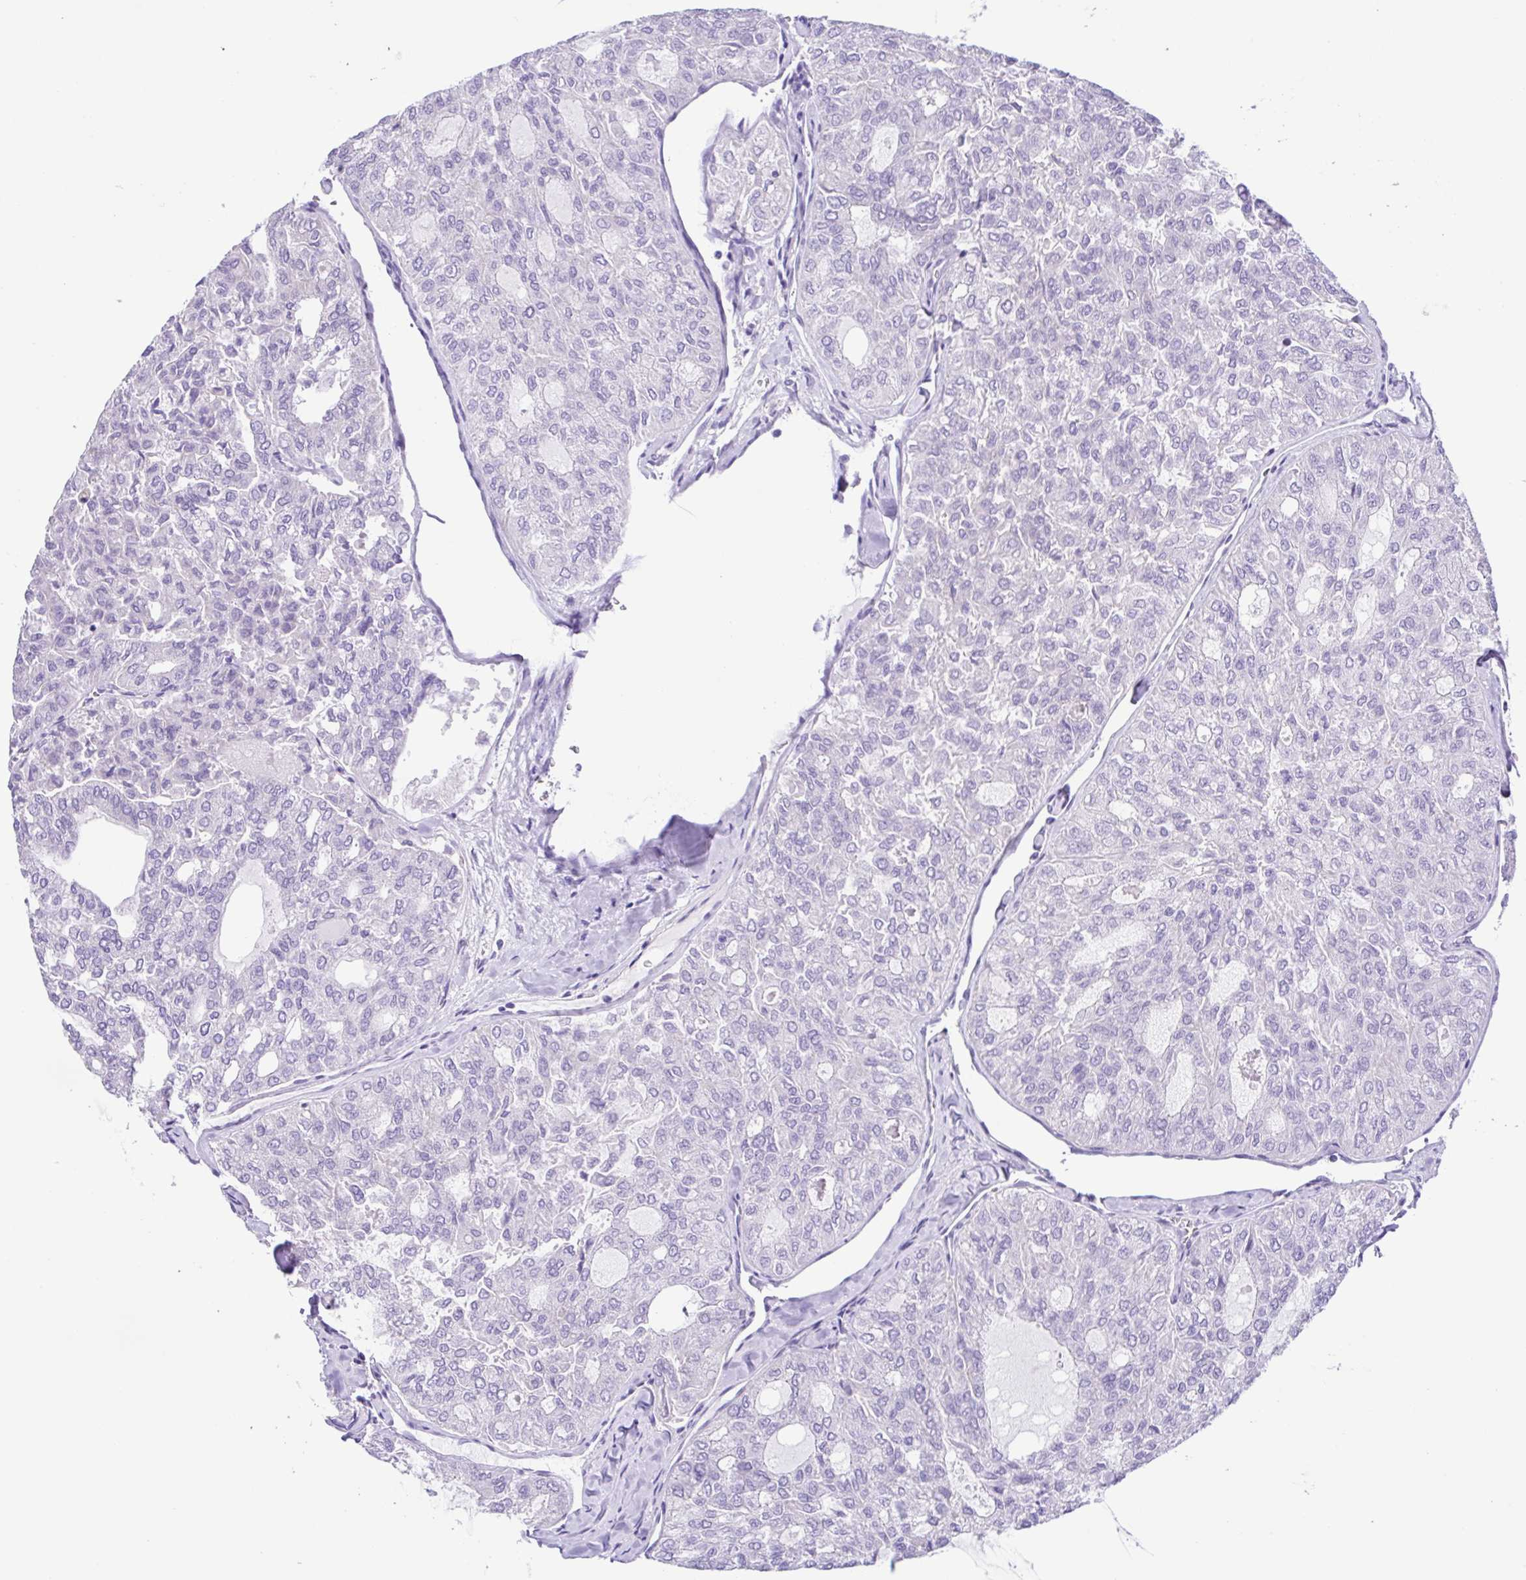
{"staining": {"intensity": "negative", "quantity": "none", "location": "none"}, "tissue": "thyroid cancer", "cell_type": "Tumor cells", "image_type": "cancer", "snomed": [{"axis": "morphology", "description": "Follicular adenoma carcinoma, NOS"}, {"axis": "topography", "description": "Thyroid gland"}], "caption": "DAB (3,3'-diaminobenzidine) immunohistochemical staining of human follicular adenoma carcinoma (thyroid) shows no significant positivity in tumor cells.", "gene": "CD72", "patient": {"sex": "male", "age": 75}}